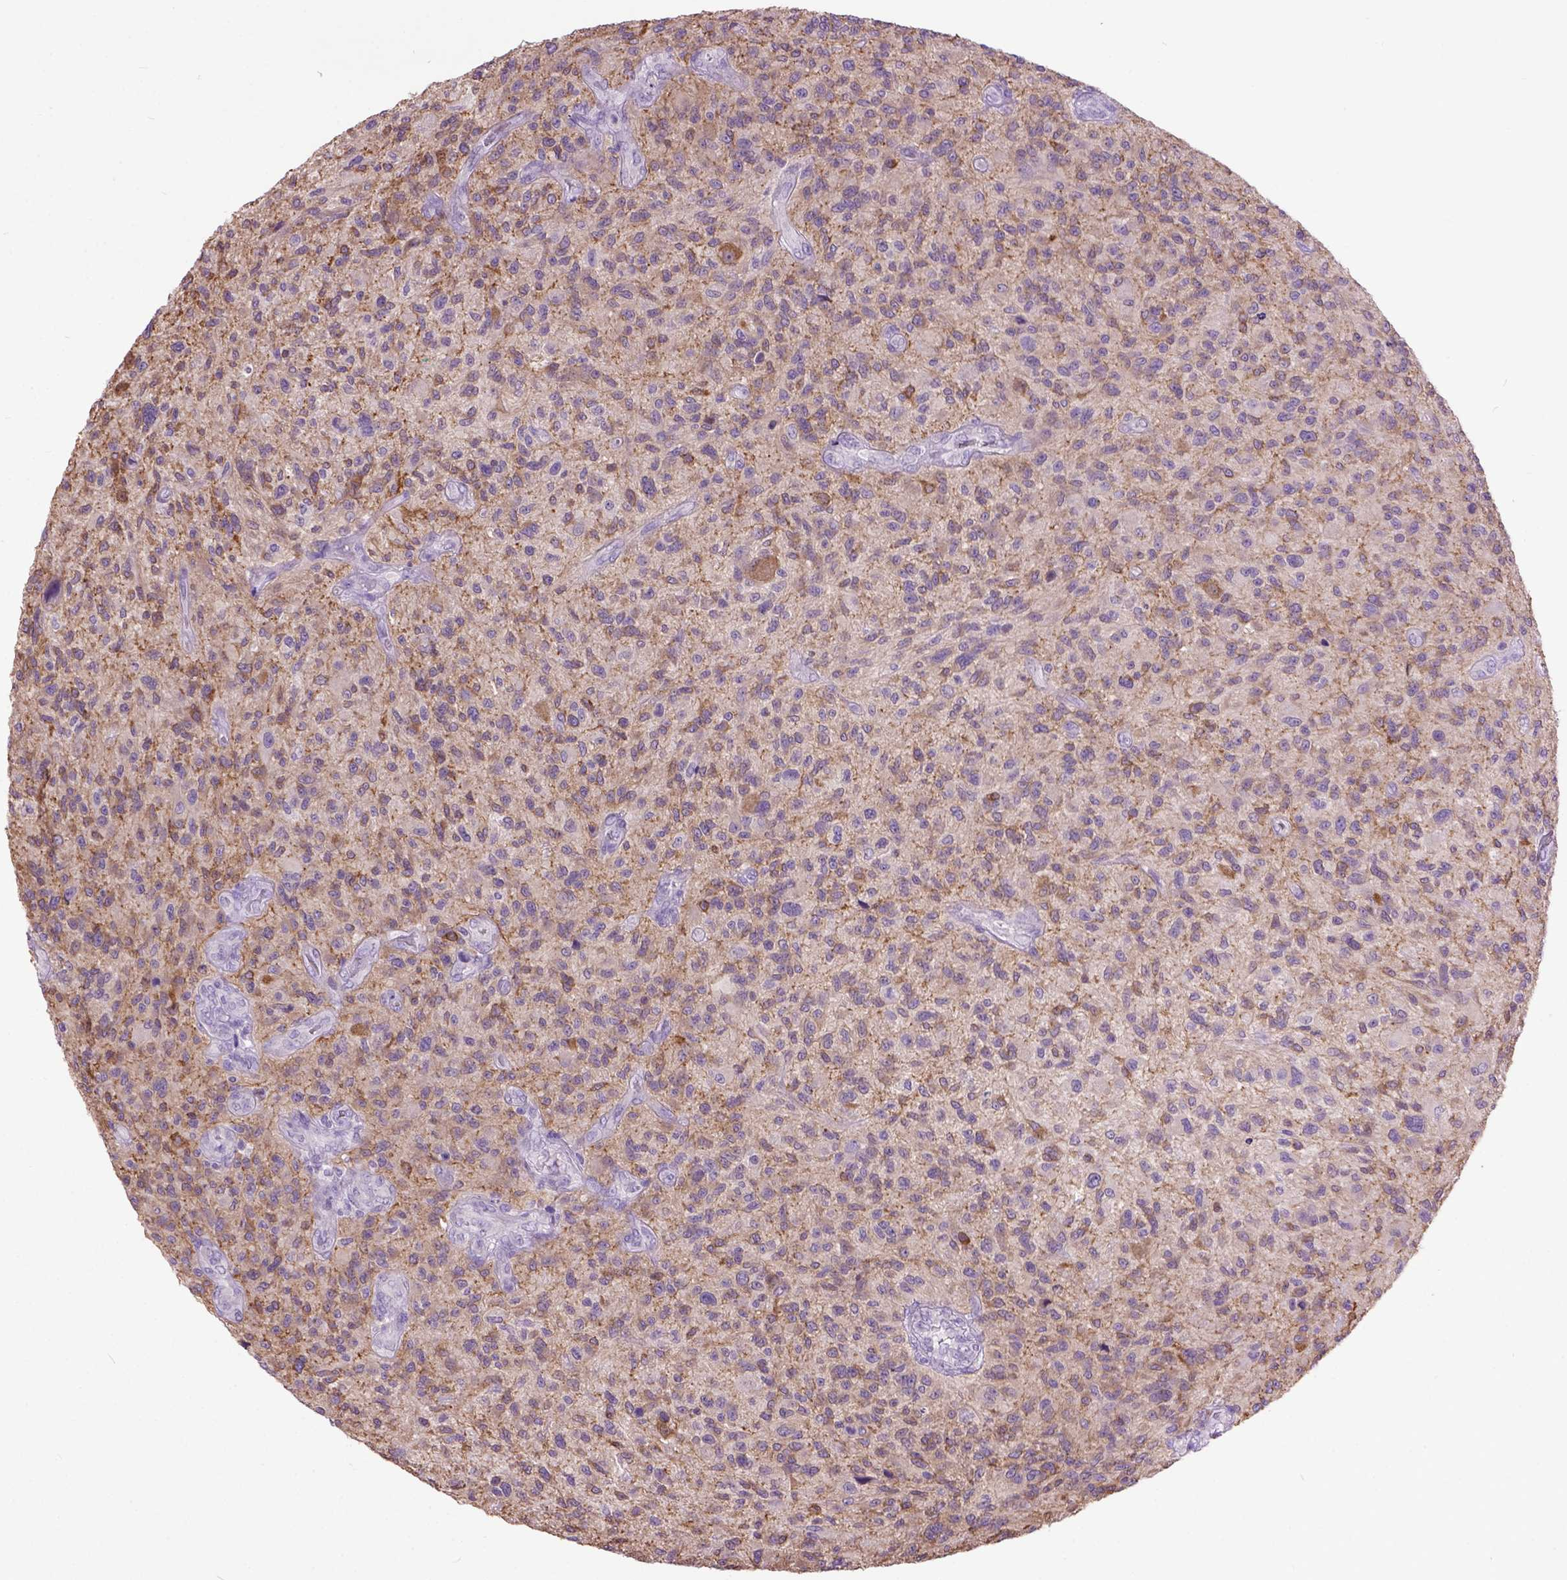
{"staining": {"intensity": "moderate", "quantity": "<25%", "location": "cytoplasmic/membranous"}, "tissue": "glioma", "cell_type": "Tumor cells", "image_type": "cancer", "snomed": [{"axis": "morphology", "description": "Glioma, malignant, High grade"}, {"axis": "topography", "description": "Brain"}], "caption": "Moderate cytoplasmic/membranous protein positivity is seen in approximately <25% of tumor cells in malignant glioma (high-grade).", "gene": "MAPT", "patient": {"sex": "male", "age": 47}}